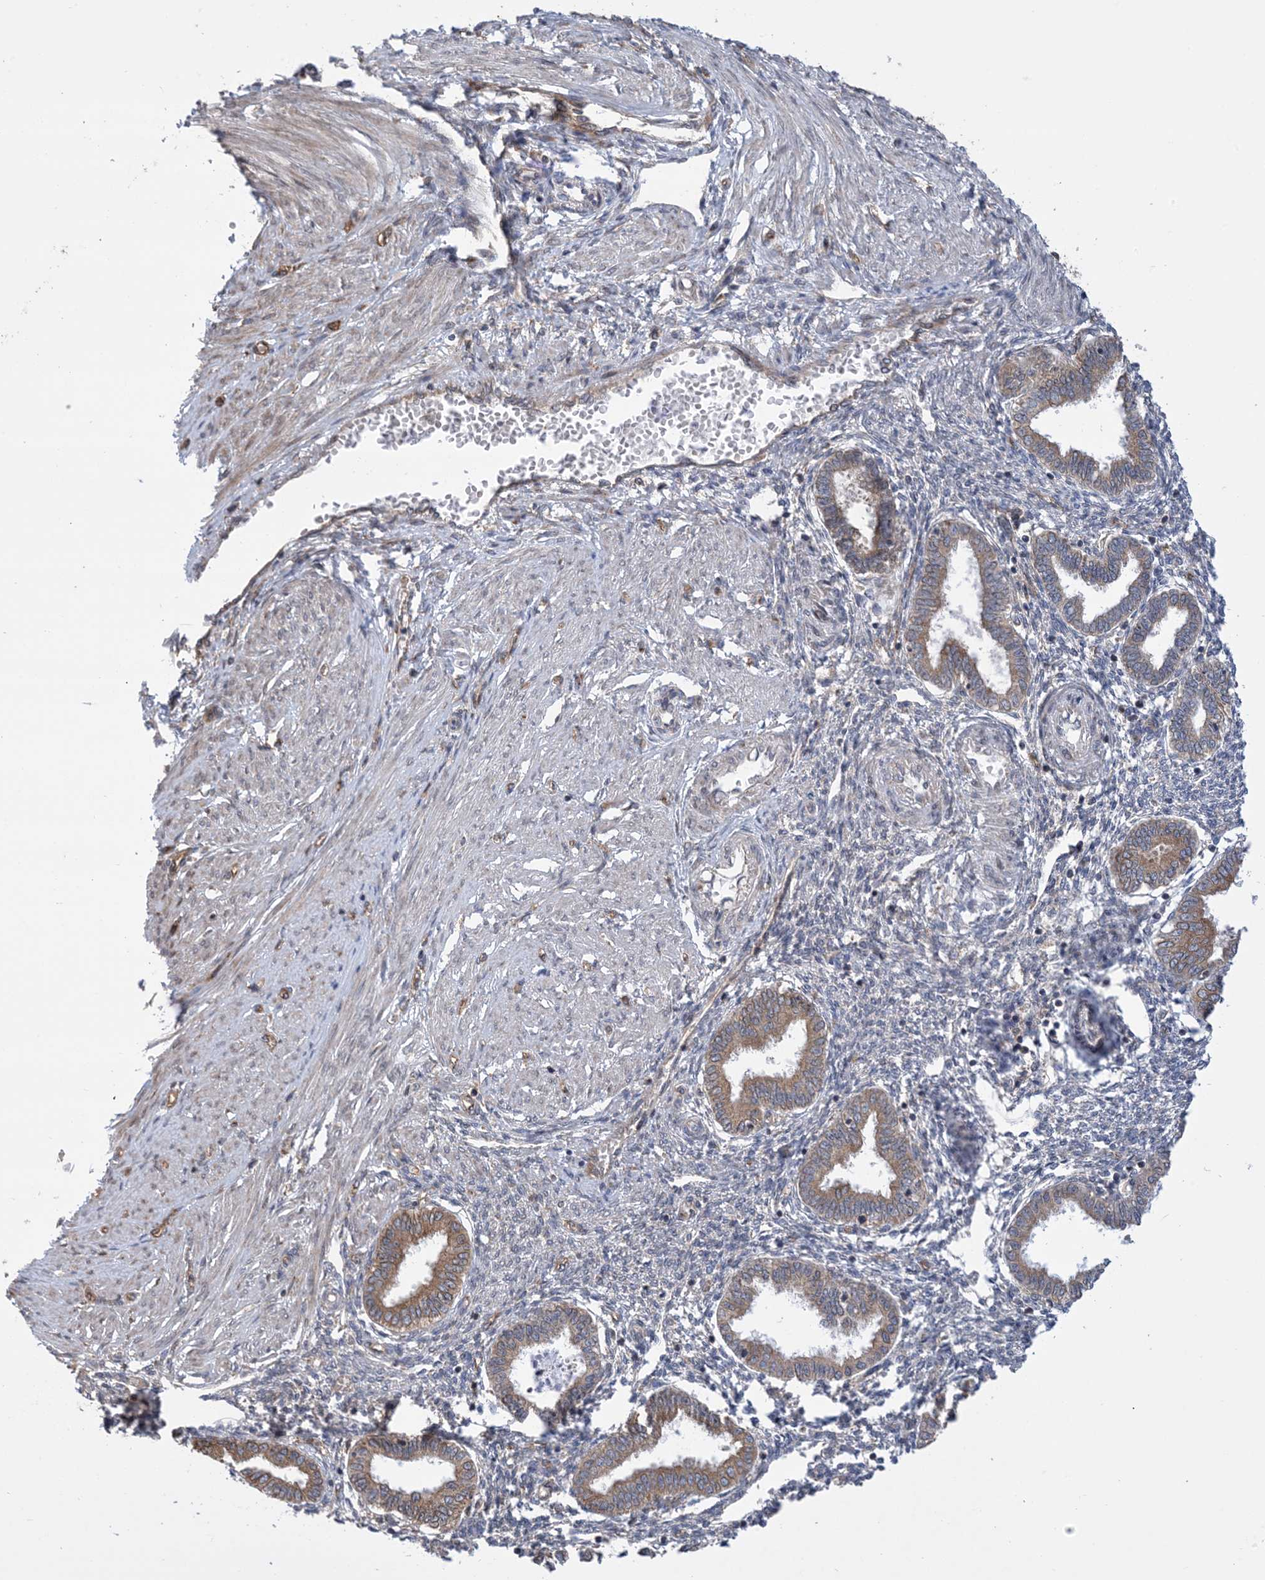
{"staining": {"intensity": "negative", "quantity": "none", "location": "none"}, "tissue": "endometrium", "cell_type": "Cells in endometrial stroma", "image_type": "normal", "snomed": [{"axis": "morphology", "description": "Normal tissue, NOS"}, {"axis": "topography", "description": "Endometrium"}], "caption": "This is a image of IHC staining of unremarkable endometrium, which shows no expression in cells in endometrial stroma. Brightfield microscopy of immunohistochemistry (IHC) stained with DAB (brown) and hematoxylin (blue), captured at high magnification.", "gene": "CLEC16A", "patient": {"sex": "female", "age": 33}}